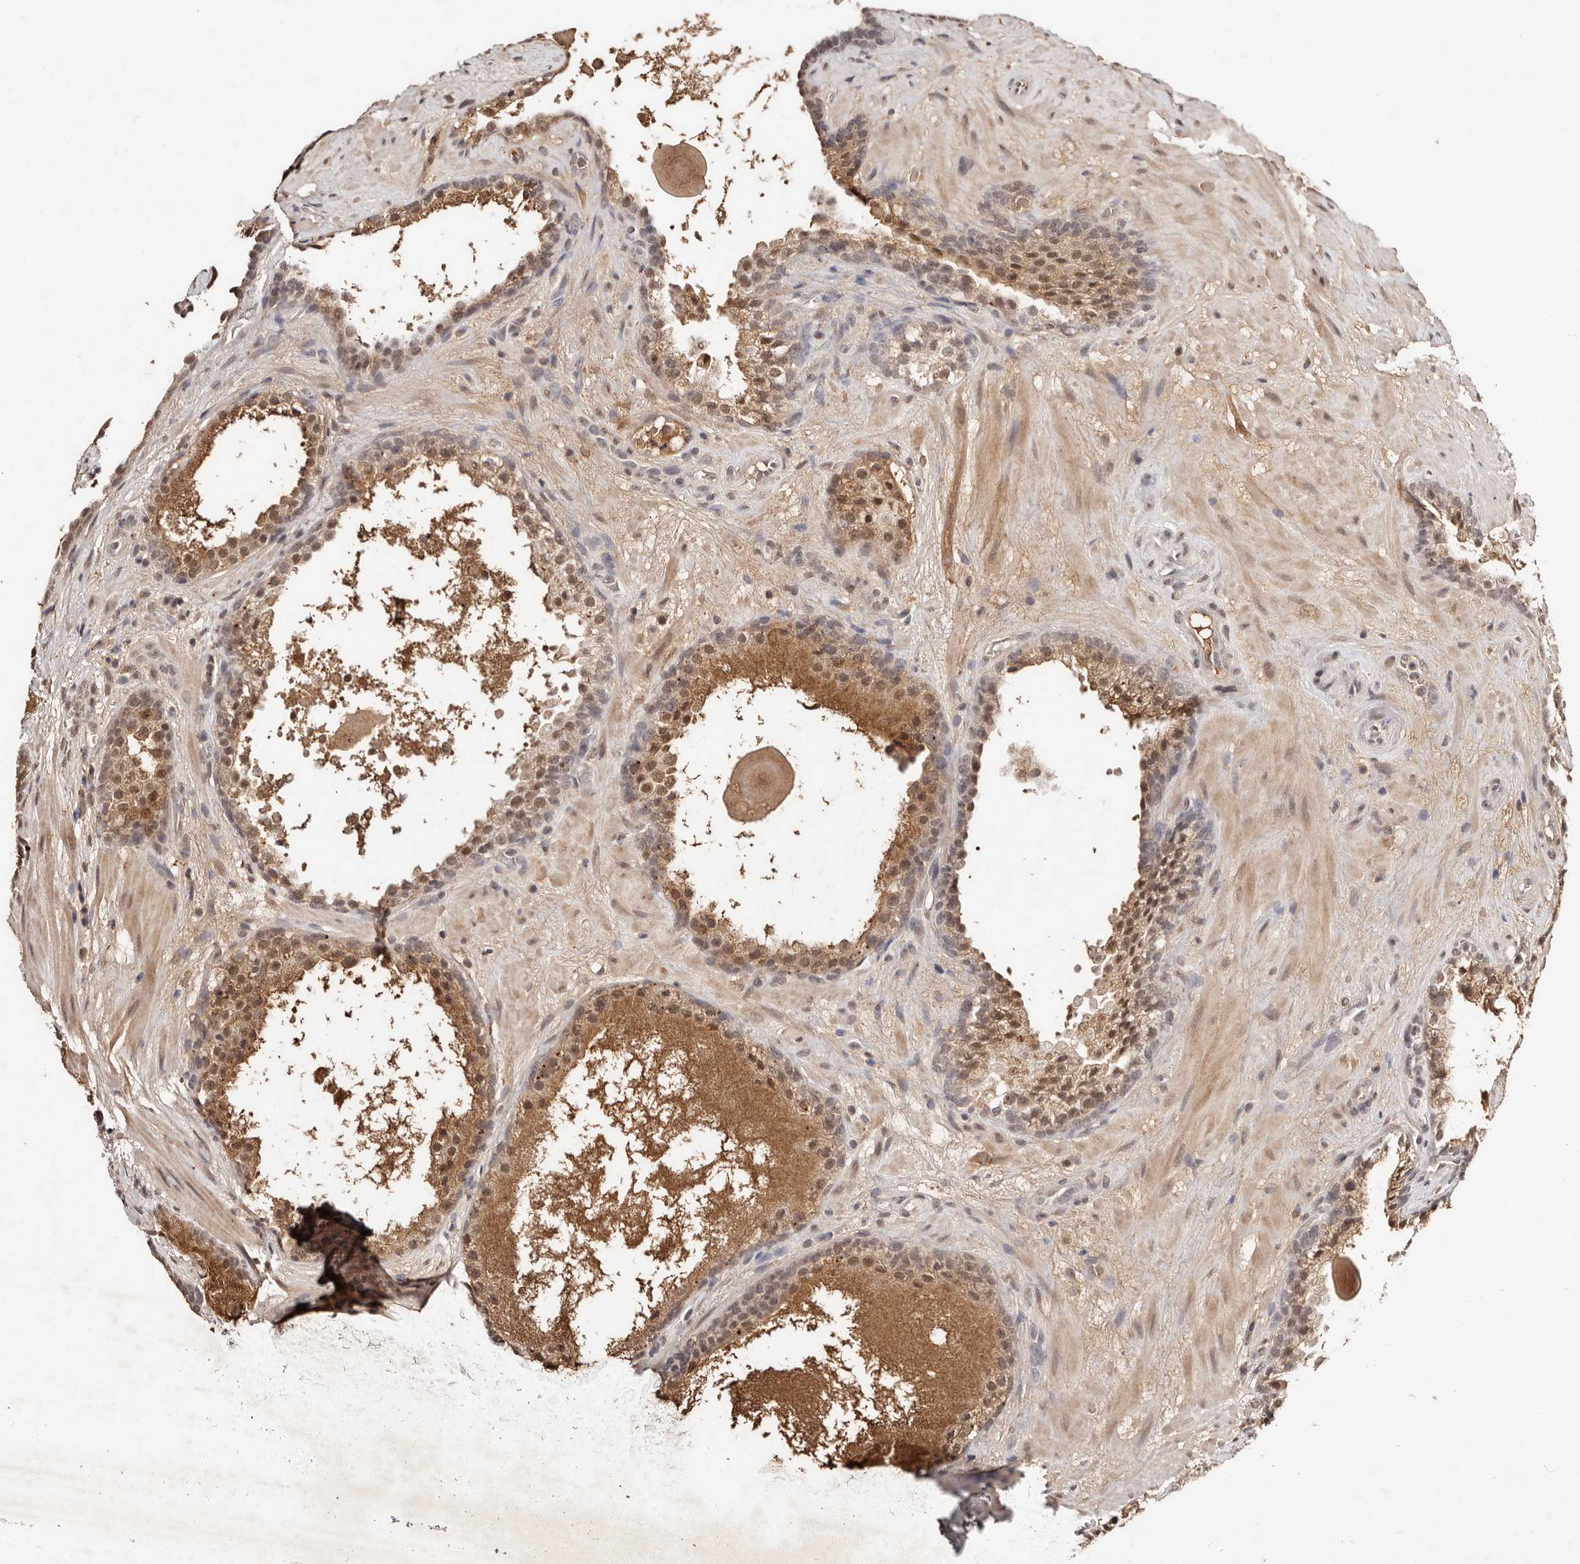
{"staining": {"intensity": "moderate", "quantity": ">75%", "location": "cytoplasmic/membranous,nuclear"}, "tissue": "prostate cancer", "cell_type": "Tumor cells", "image_type": "cancer", "snomed": [{"axis": "morphology", "description": "Adenocarcinoma, High grade"}, {"axis": "topography", "description": "Prostate"}], "caption": "Prostate cancer (high-grade adenocarcinoma) was stained to show a protein in brown. There is medium levels of moderate cytoplasmic/membranous and nuclear staining in approximately >75% of tumor cells. The protein is shown in brown color, while the nuclei are stained blue.", "gene": "BICRAL", "patient": {"sex": "male", "age": 56}}